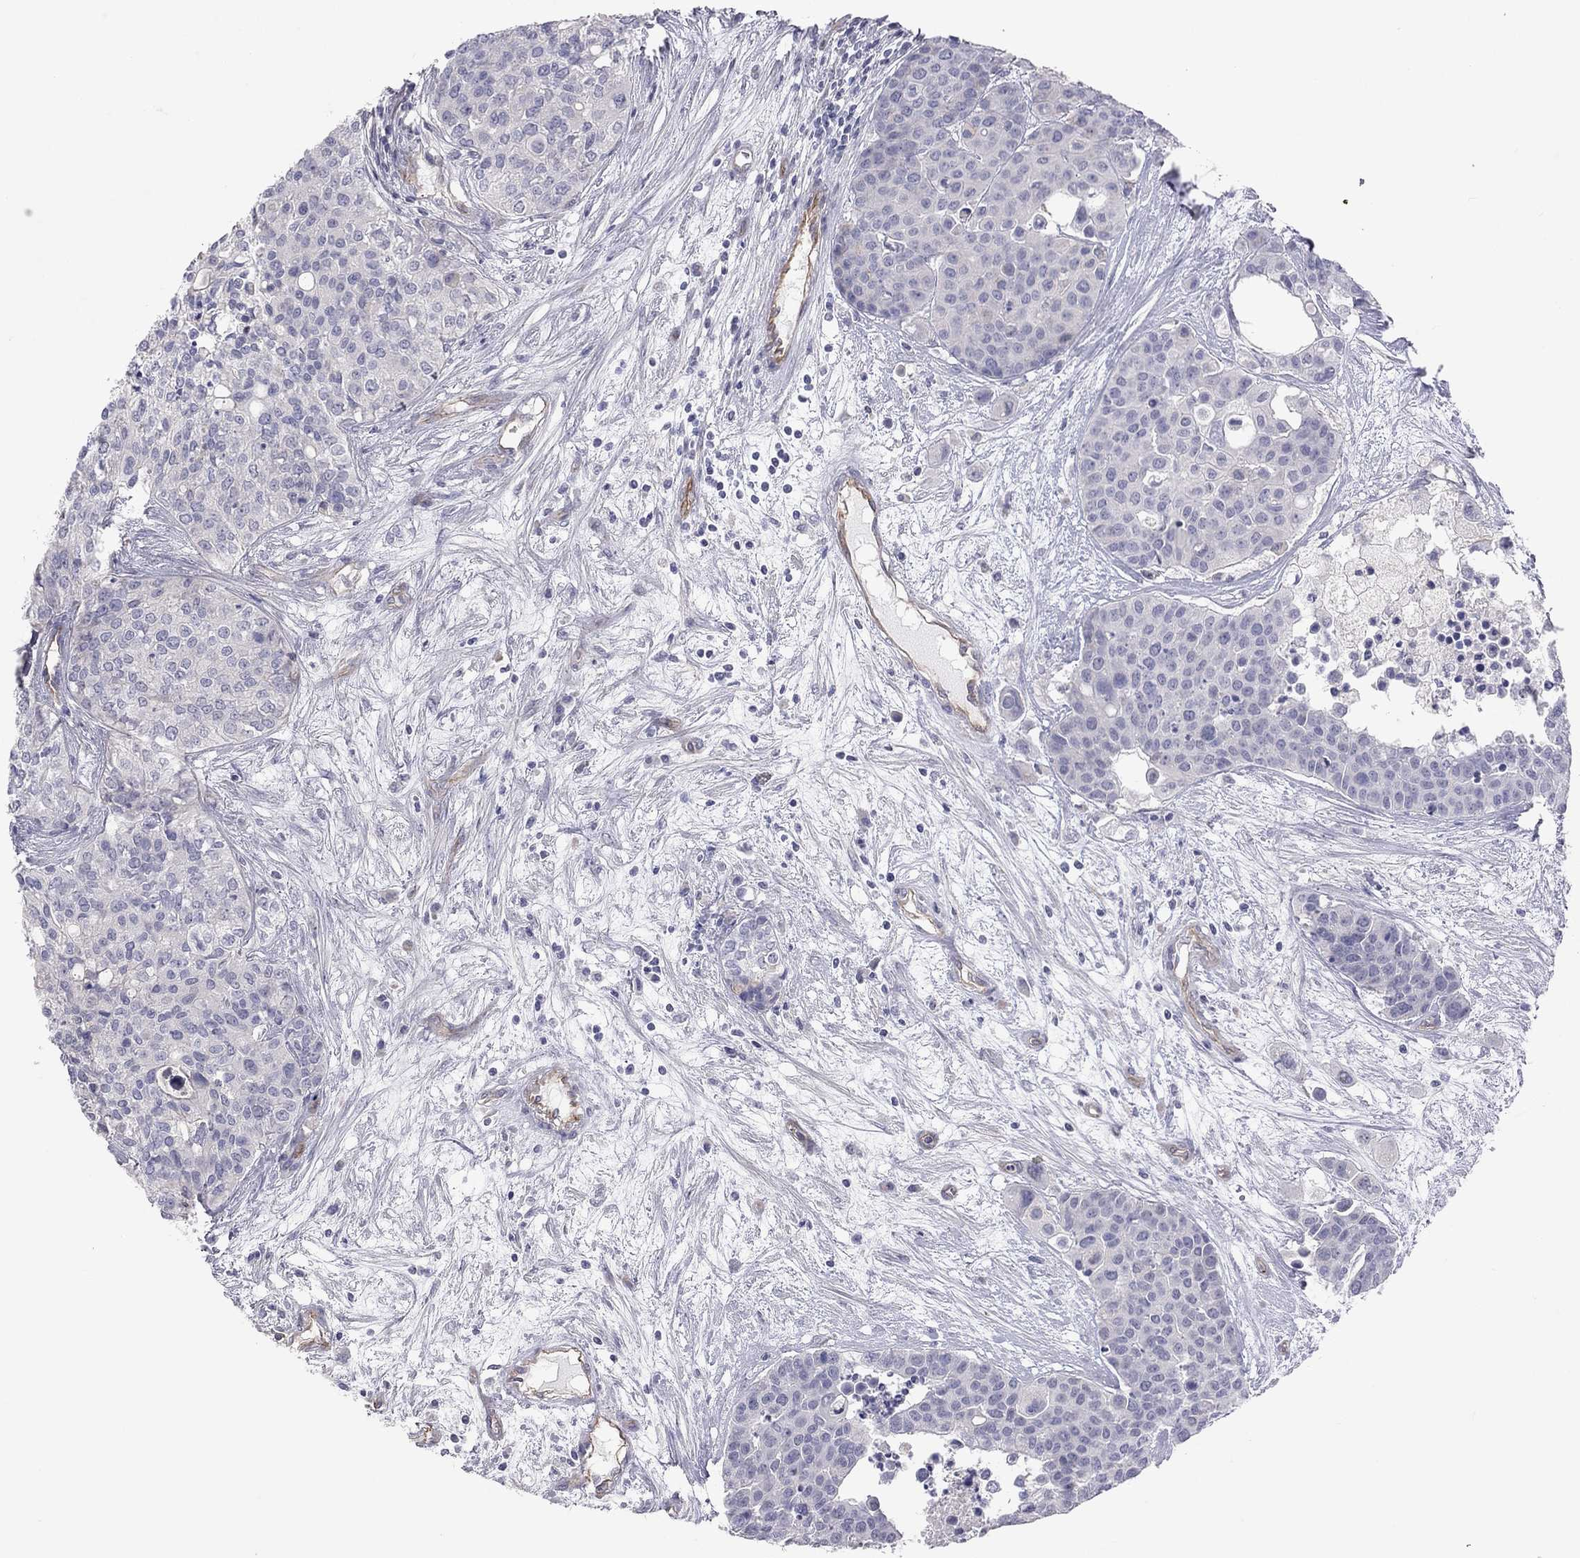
{"staining": {"intensity": "negative", "quantity": "none", "location": "none"}, "tissue": "carcinoid", "cell_type": "Tumor cells", "image_type": "cancer", "snomed": [{"axis": "morphology", "description": "Carcinoid, malignant, NOS"}, {"axis": "topography", "description": "Colon"}], "caption": "Tumor cells show no significant protein staining in carcinoid.", "gene": "GPRC5B", "patient": {"sex": "male", "age": 81}}